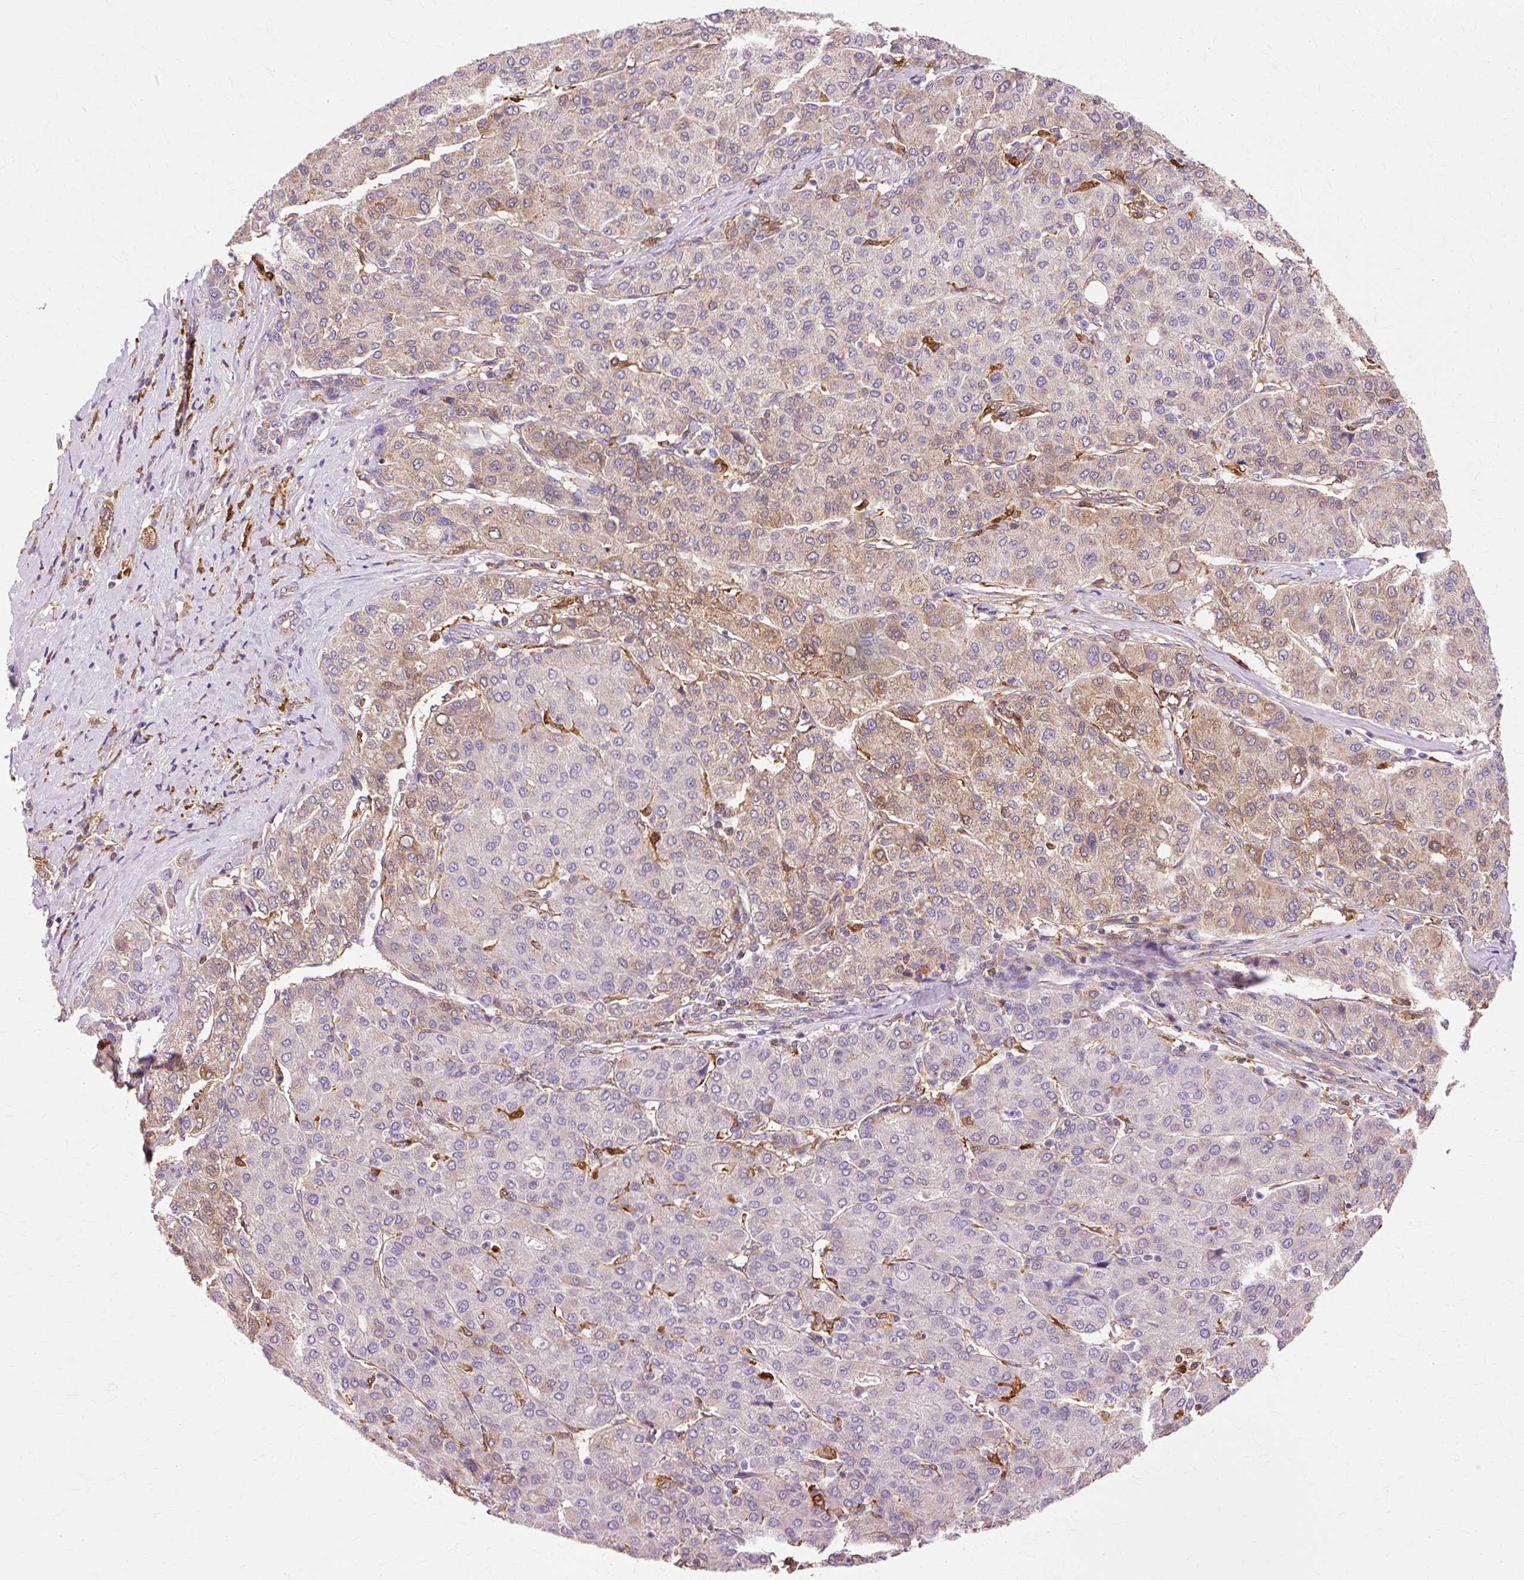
{"staining": {"intensity": "moderate", "quantity": "25%-75%", "location": "cytoplasmic/membranous"}, "tissue": "liver cancer", "cell_type": "Tumor cells", "image_type": "cancer", "snomed": [{"axis": "morphology", "description": "Carcinoma, Hepatocellular, NOS"}, {"axis": "topography", "description": "Liver"}], "caption": "Brown immunohistochemical staining in liver hepatocellular carcinoma demonstrates moderate cytoplasmic/membranous expression in about 25%-75% of tumor cells.", "gene": "GPX1", "patient": {"sex": "male", "age": 65}}